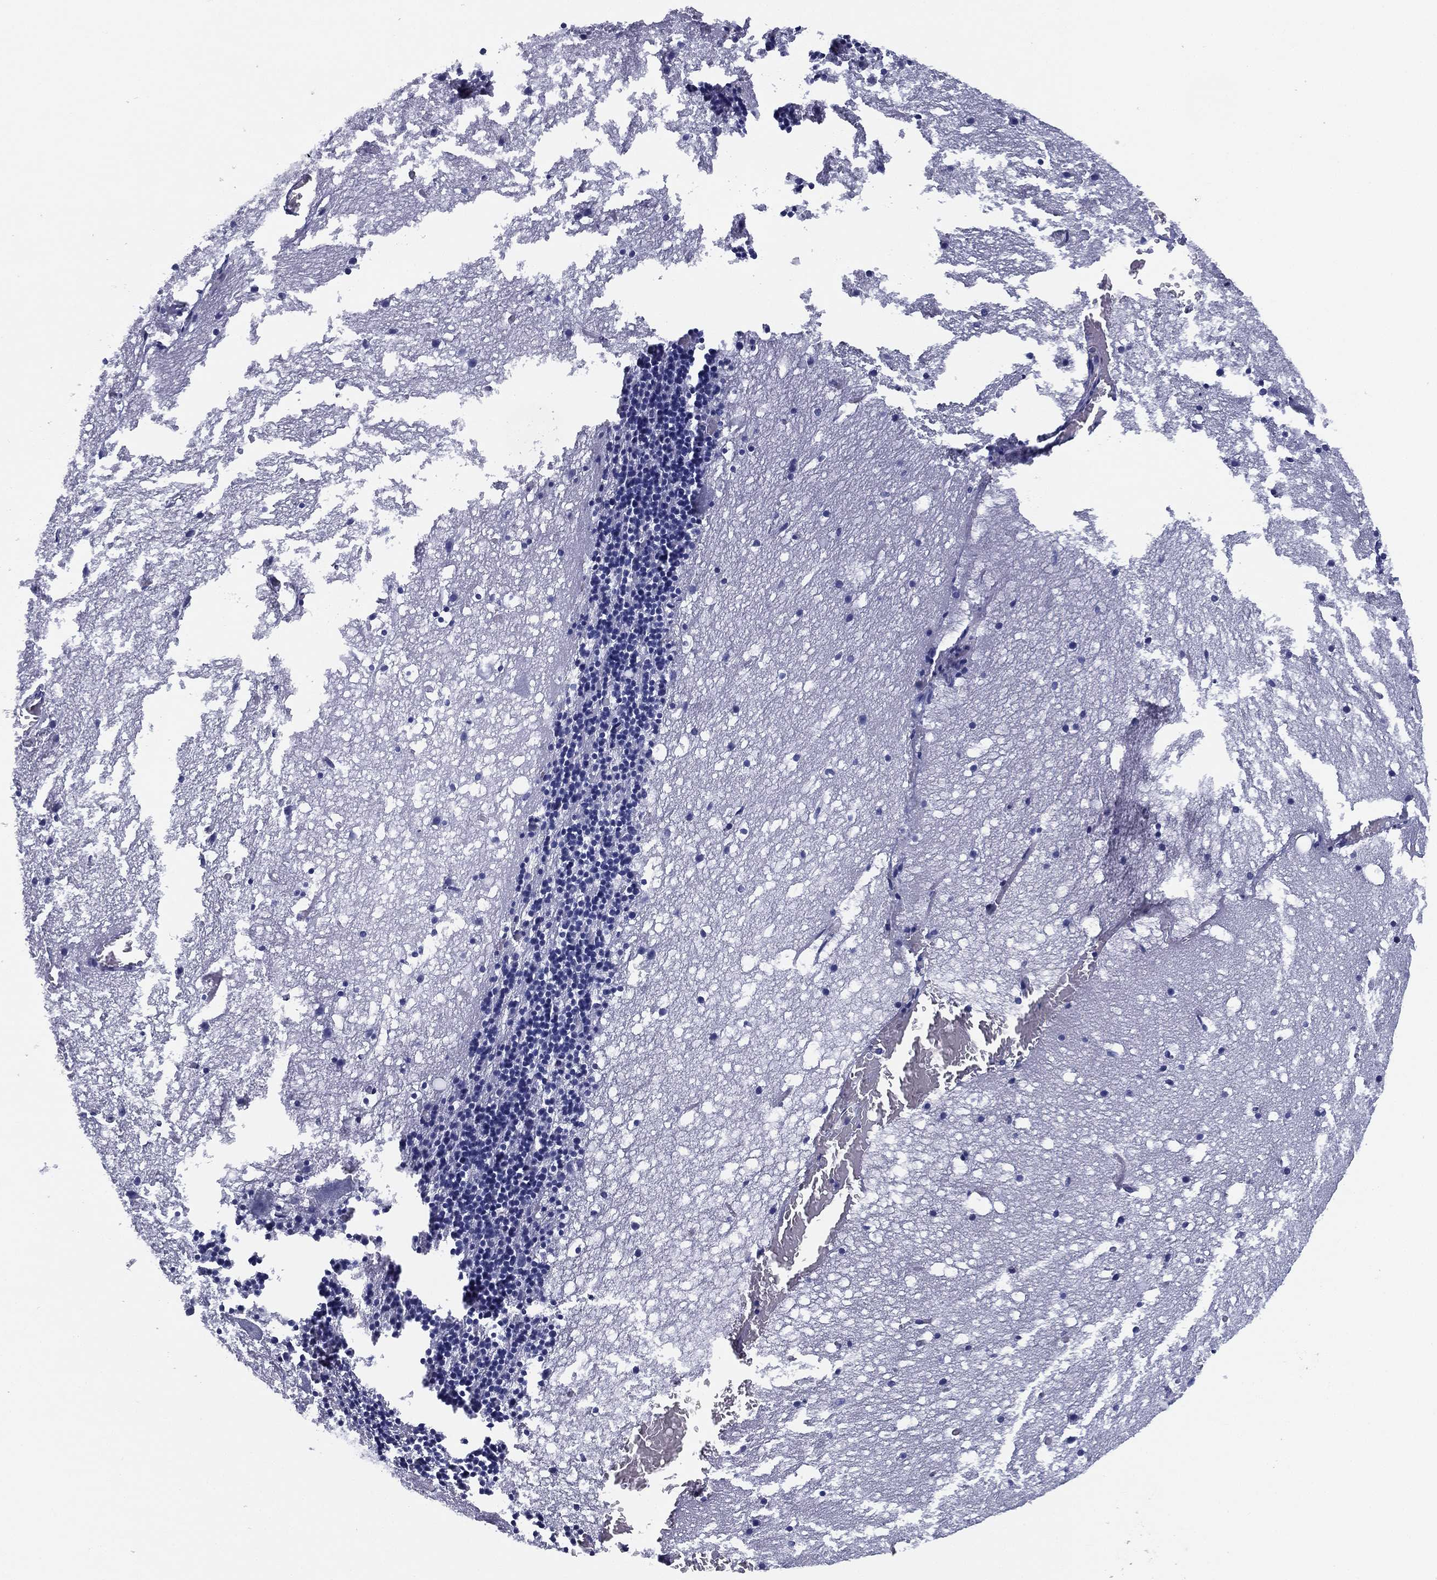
{"staining": {"intensity": "negative", "quantity": "none", "location": "none"}, "tissue": "cerebellum", "cell_type": "Cells in granular layer", "image_type": "normal", "snomed": [{"axis": "morphology", "description": "Normal tissue, NOS"}, {"axis": "topography", "description": "Cerebellum"}], "caption": "Histopathology image shows no significant protein staining in cells in granular layer of normal cerebellum.", "gene": "TMEM252", "patient": {"sex": "male", "age": 37}}